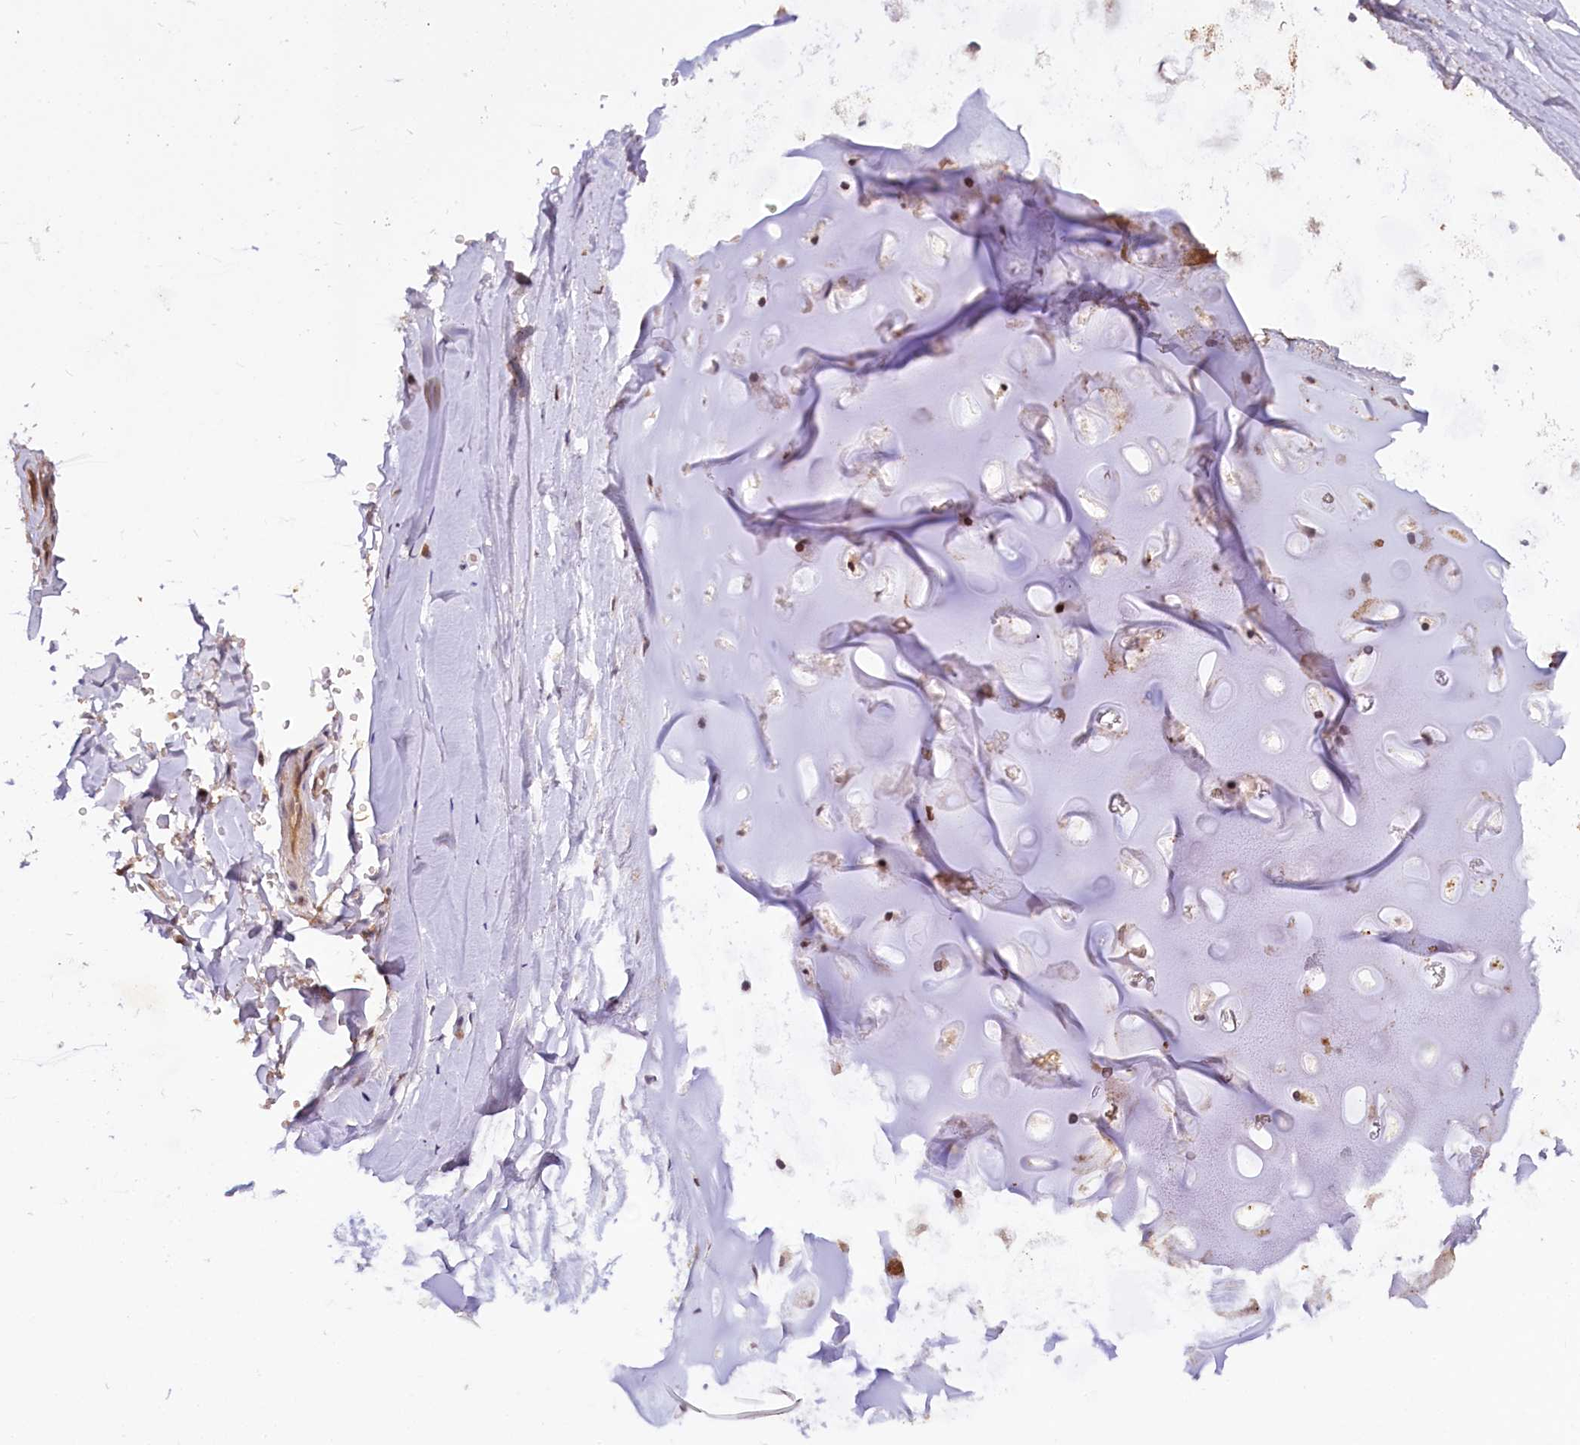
{"staining": {"intensity": "negative", "quantity": "none", "location": "none"}, "tissue": "adipose tissue", "cell_type": "Adipocytes", "image_type": "normal", "snomed": [{"axis": "morphology", "description": "Normal tissue, NOS"}, {"axis": "topography", "description": "Lymph node"}, {"axis": "topography", "description": "Bronchus"}], "caption": "A histopathology image of adipose tissue stained for a protein demonstrates no brown staining in adipocytes.", "gene": "N4BP2L1", "patient": {"sex": "male", "age": 63}}